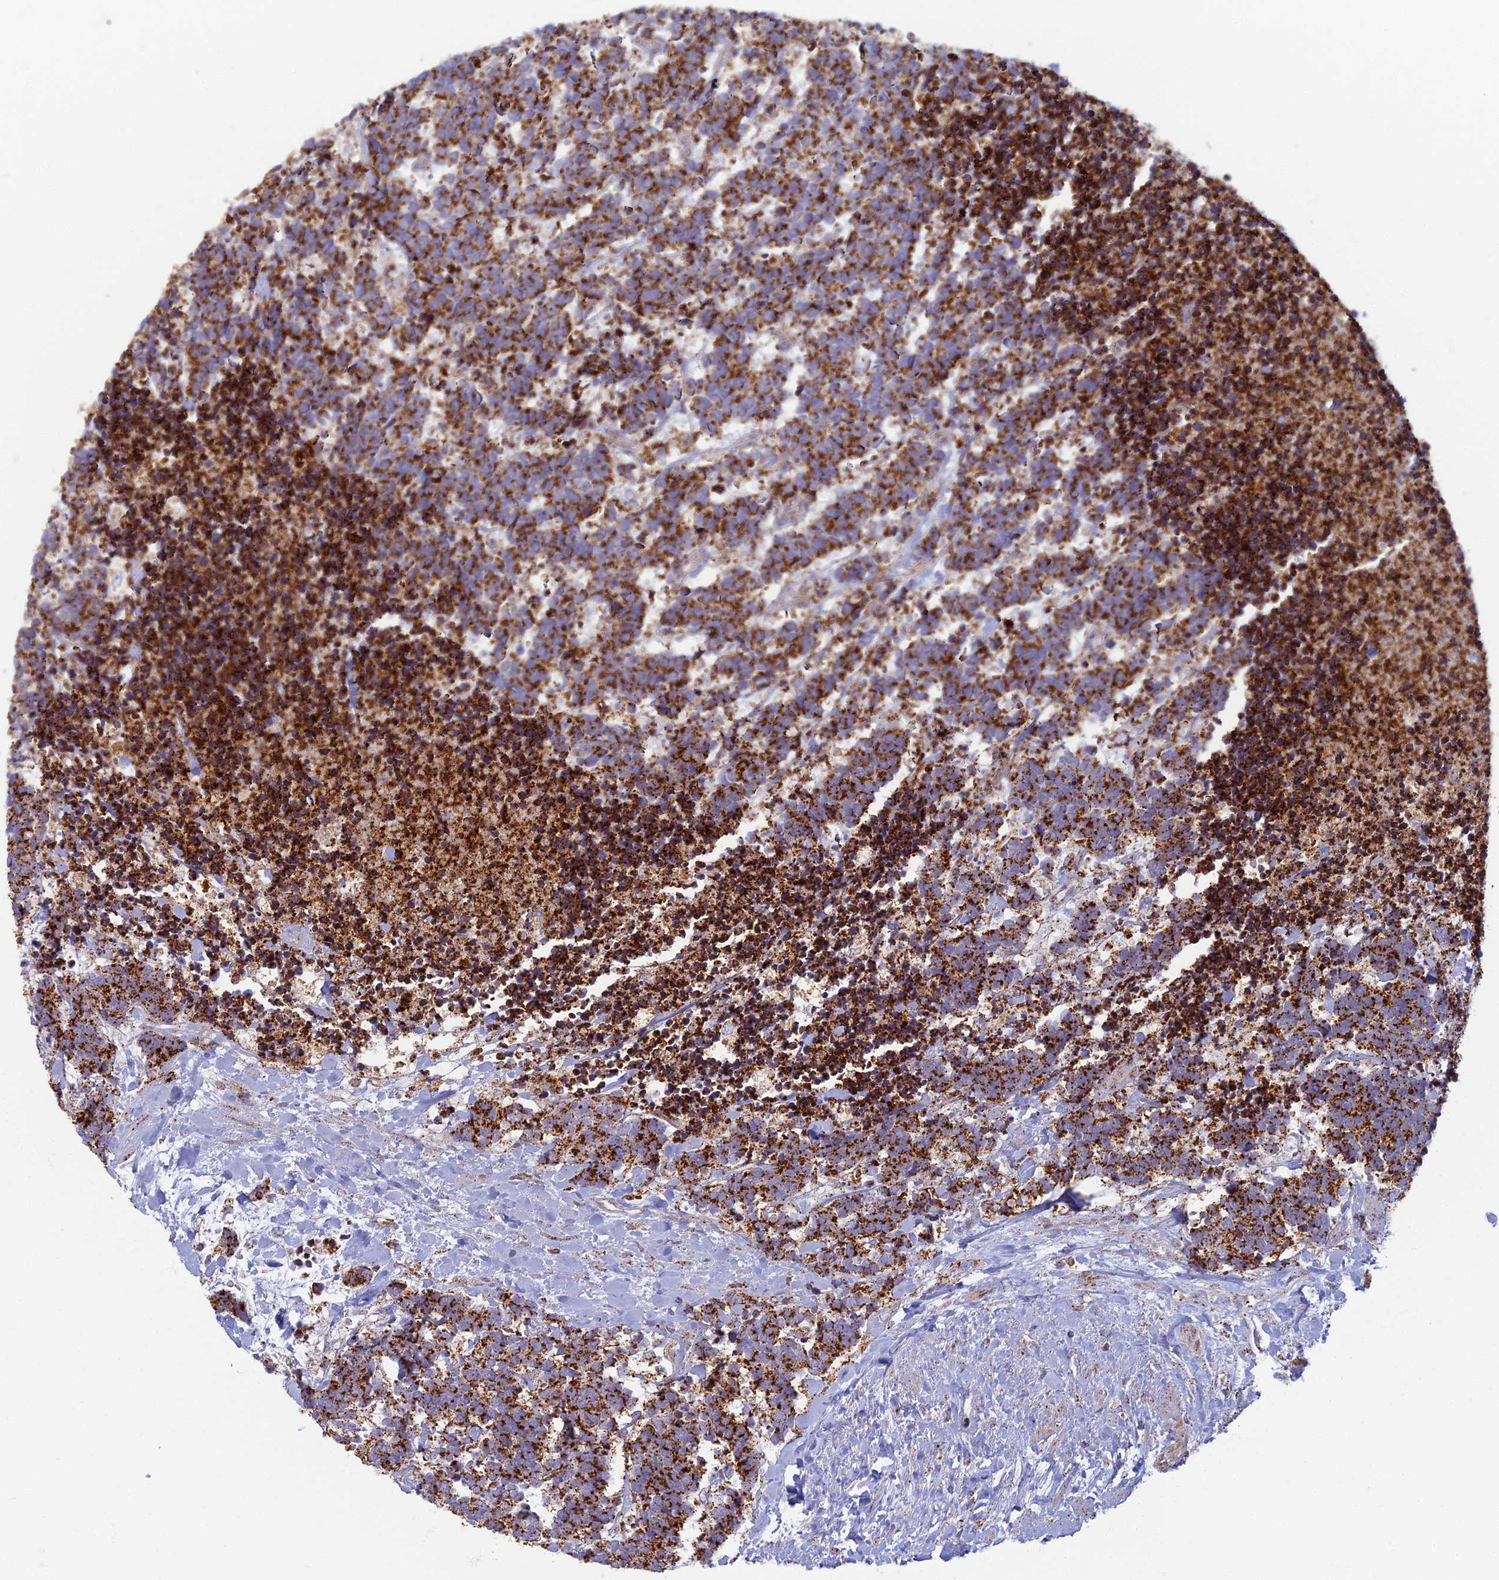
{"staining": {"intensity": "strong", "quantity": ">75%", "location": "cytoplasmic/membranous"}, "tissue": "carcinoid", "cell_type": "Tumor cells", "image_type": "cancer", "snomed": [{"axis": "morphology", "description": "Carcinoma, NOS"}, {"axis": "morphology", "description": "Carcinoid, malignant, NOS"}, {"axis": "topography", "description": "Prostate"}], "caption": "The image demonstrates a brown stain indicating the presence of a protein in the cytoplasmic/membranous of tumor cells in carcinoid. The staining was performed using DAB, with brown indicating positive protein expression. Nuclei are stained blue with hematoxylin.", "gene": "CHMP4B", "patient": {"sex": "male", "age": 57}}